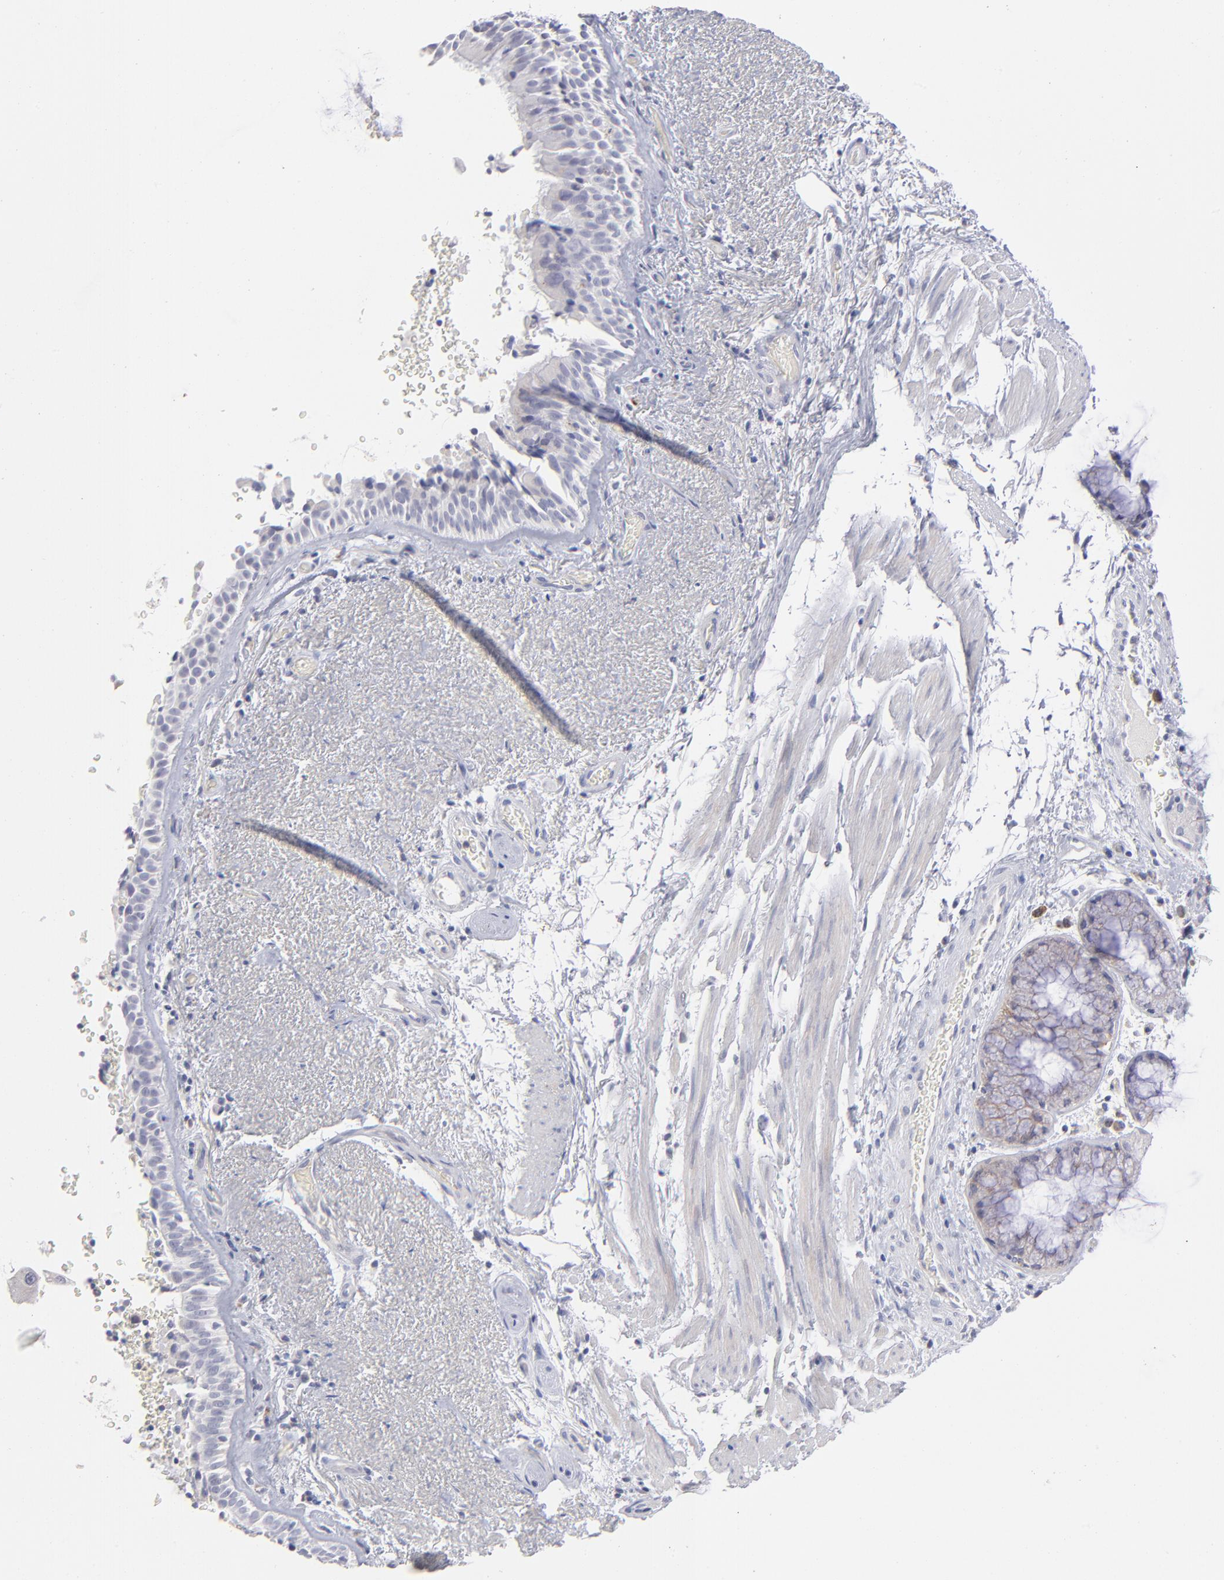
{"staining": {"intensity": "negative", "quantity": "none", "location": "none"}, "tissue": "bronchus", "cell_type": "Respiratory epithelial cells", "image_type": "normal", "snomed": [{"axis": "morphology", "description": "Normal tissue, NOS"}, {"axis": "topography", "description": "Bronchus"}], "caption": "Immunohistochemistry (IHC) histopathology image of benign bronchus: human bronchus stained with DAB reveals no significant protein staining in respiratory epithelial cells.", "gene": "MTHFD2", "patient": {"sex": "female", "age": 54}}